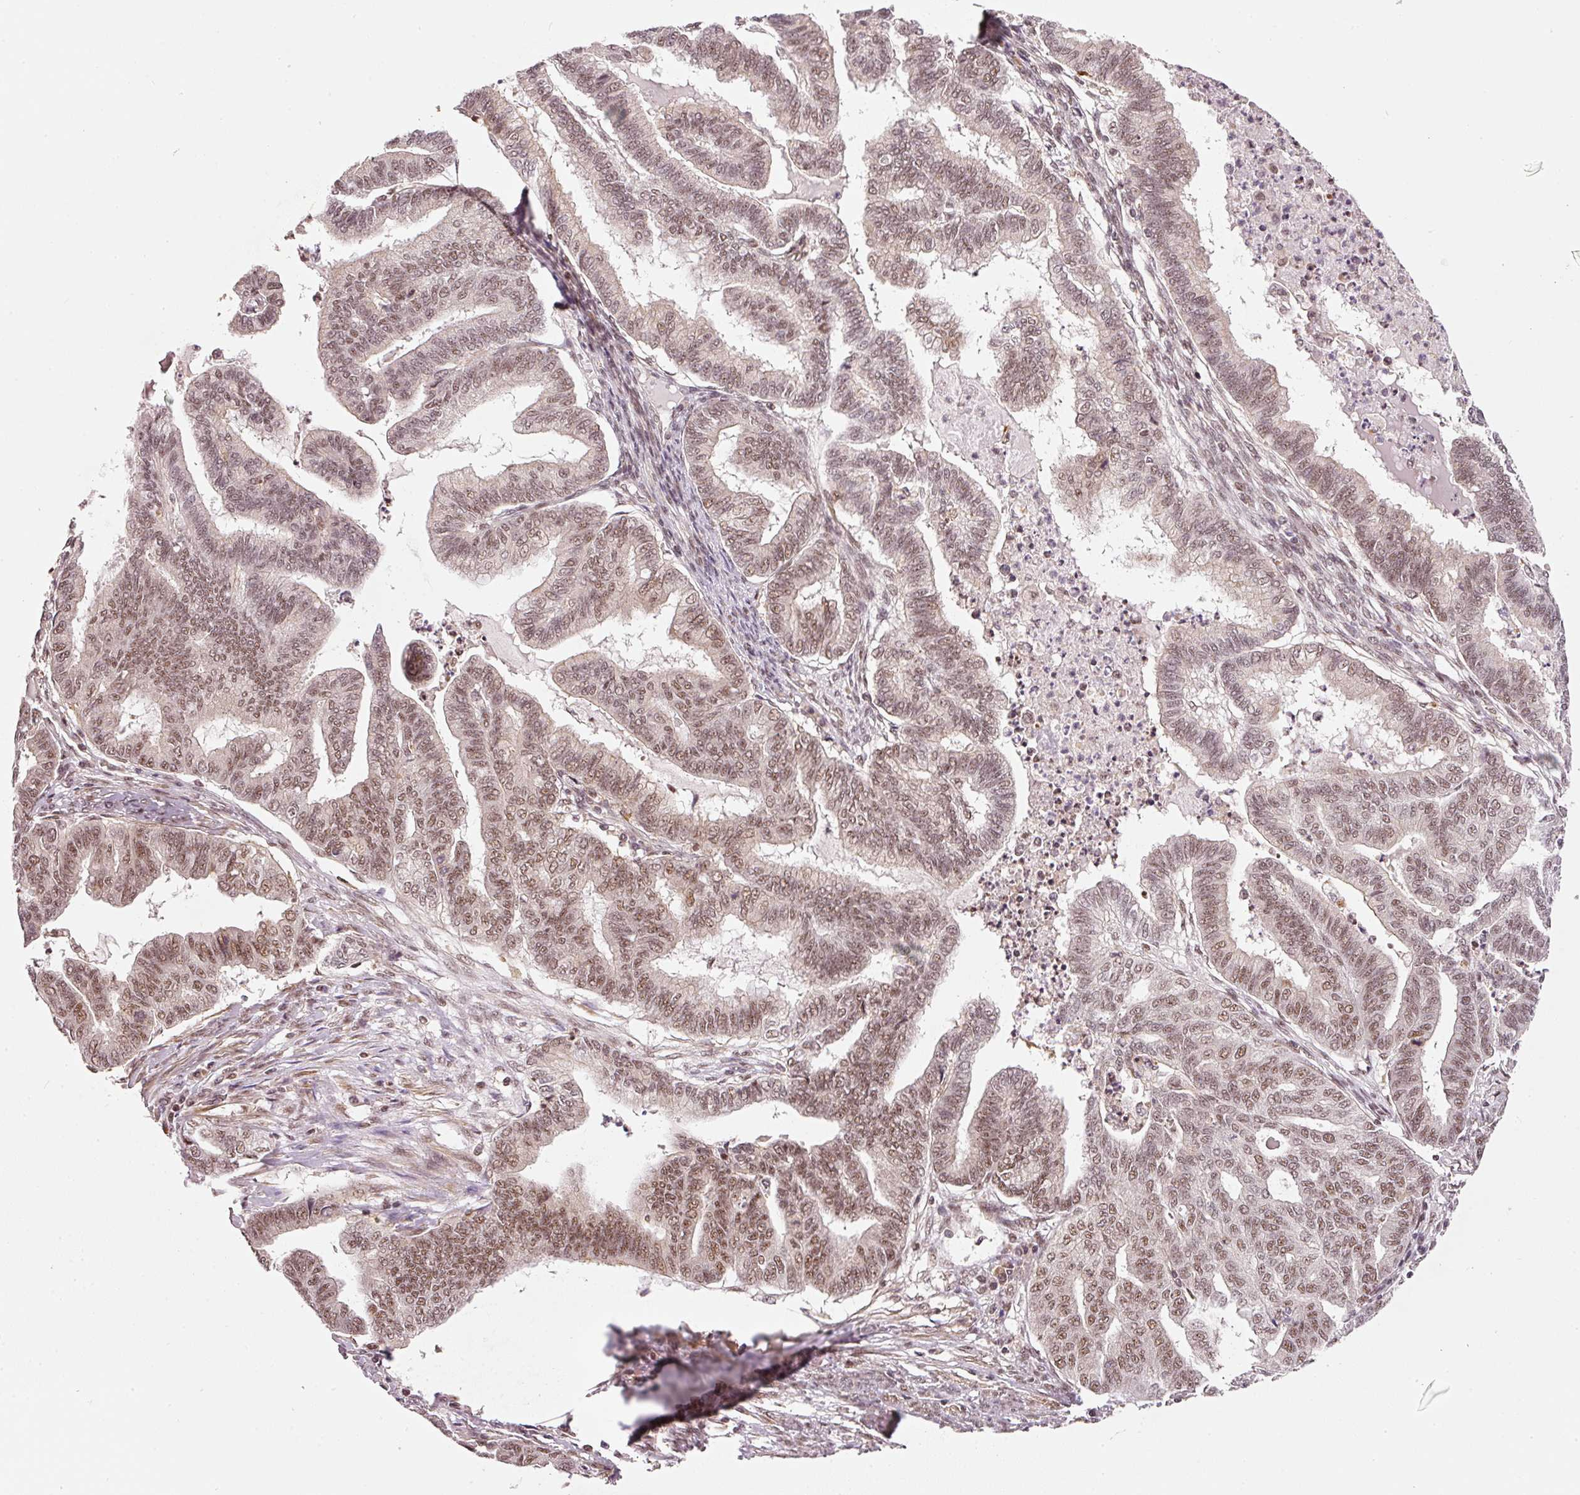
{"staining": {"intensity": "moderate", "quantity": ">75%", "location": "nuclear"}, "tissue": "endometrial cancer", "cell_type": "Tumor cells", "image_type": "cancer", "snomed": [{"axis": "morphology", "description": "Adenocarcinoma, NOS"}, {"axis": "topography", "description": "Endometrium"}], "caption": "Adenocarcinoma (endometrial) stained with a protein marker demonstrates moderate staining in tumor cells.", "gene": "THOC6", "patient": {"sex": "female", "age": 79}}